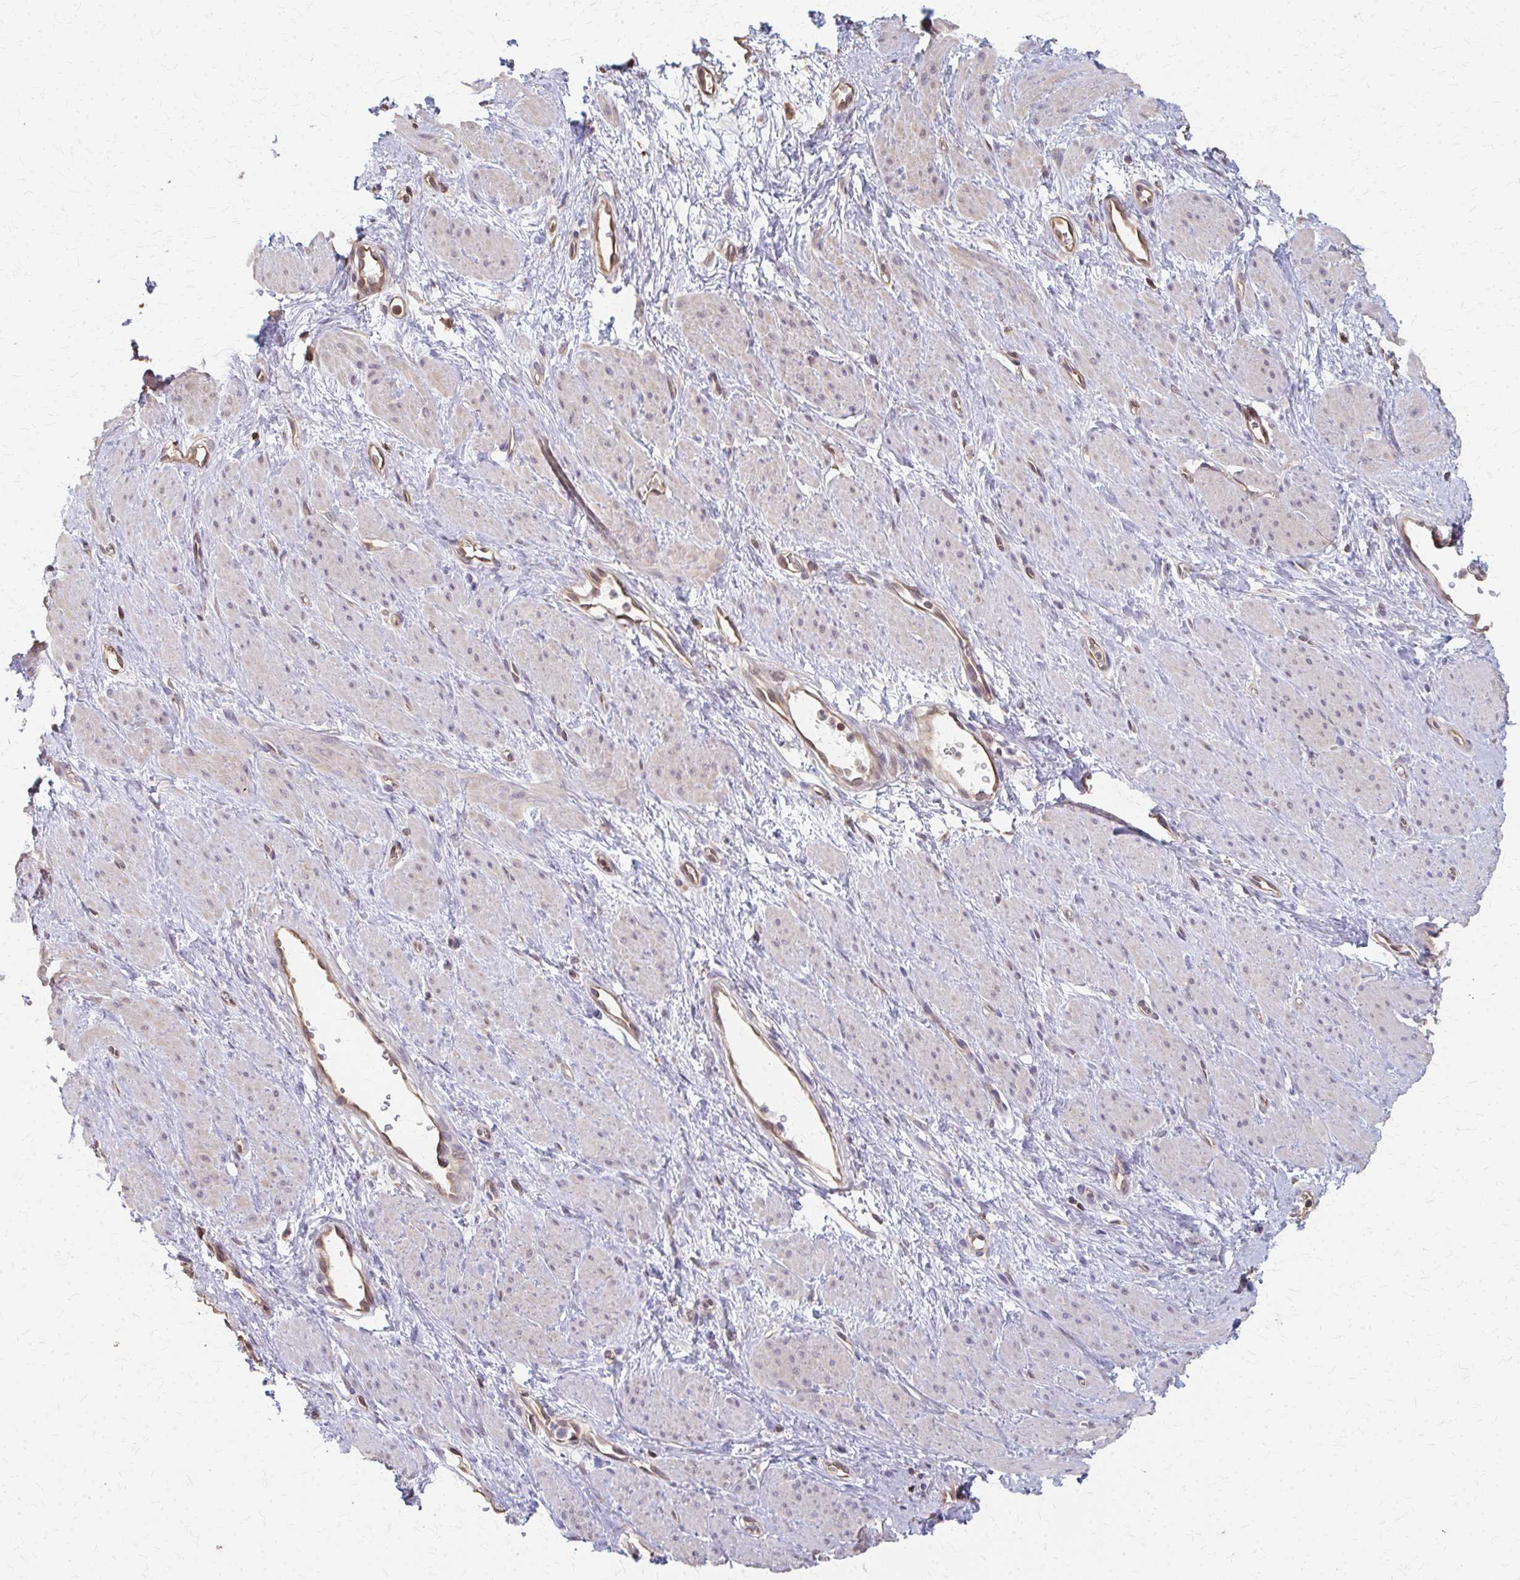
{"staining": {"intensity": "negative", "quantity": "none", "location": "none"}, "tissue": "smooth muscle", "cell_type": "Smooth muscle cells", "image_type": "normal", "snomed": [{"axis": "morphology", "description": "Normal tissue, NOS"}, {"axis": "topography", "description": "Smooth muscle"}, {"axis": "topography", "description": "Uterus"}], "caption": "Immunohistochemical staining of normal human smooth muscle shows no significant expression in smooth muscle cells.", "gene": "RABGAP1L", "patient": {"sex": "female", "age": 39}}